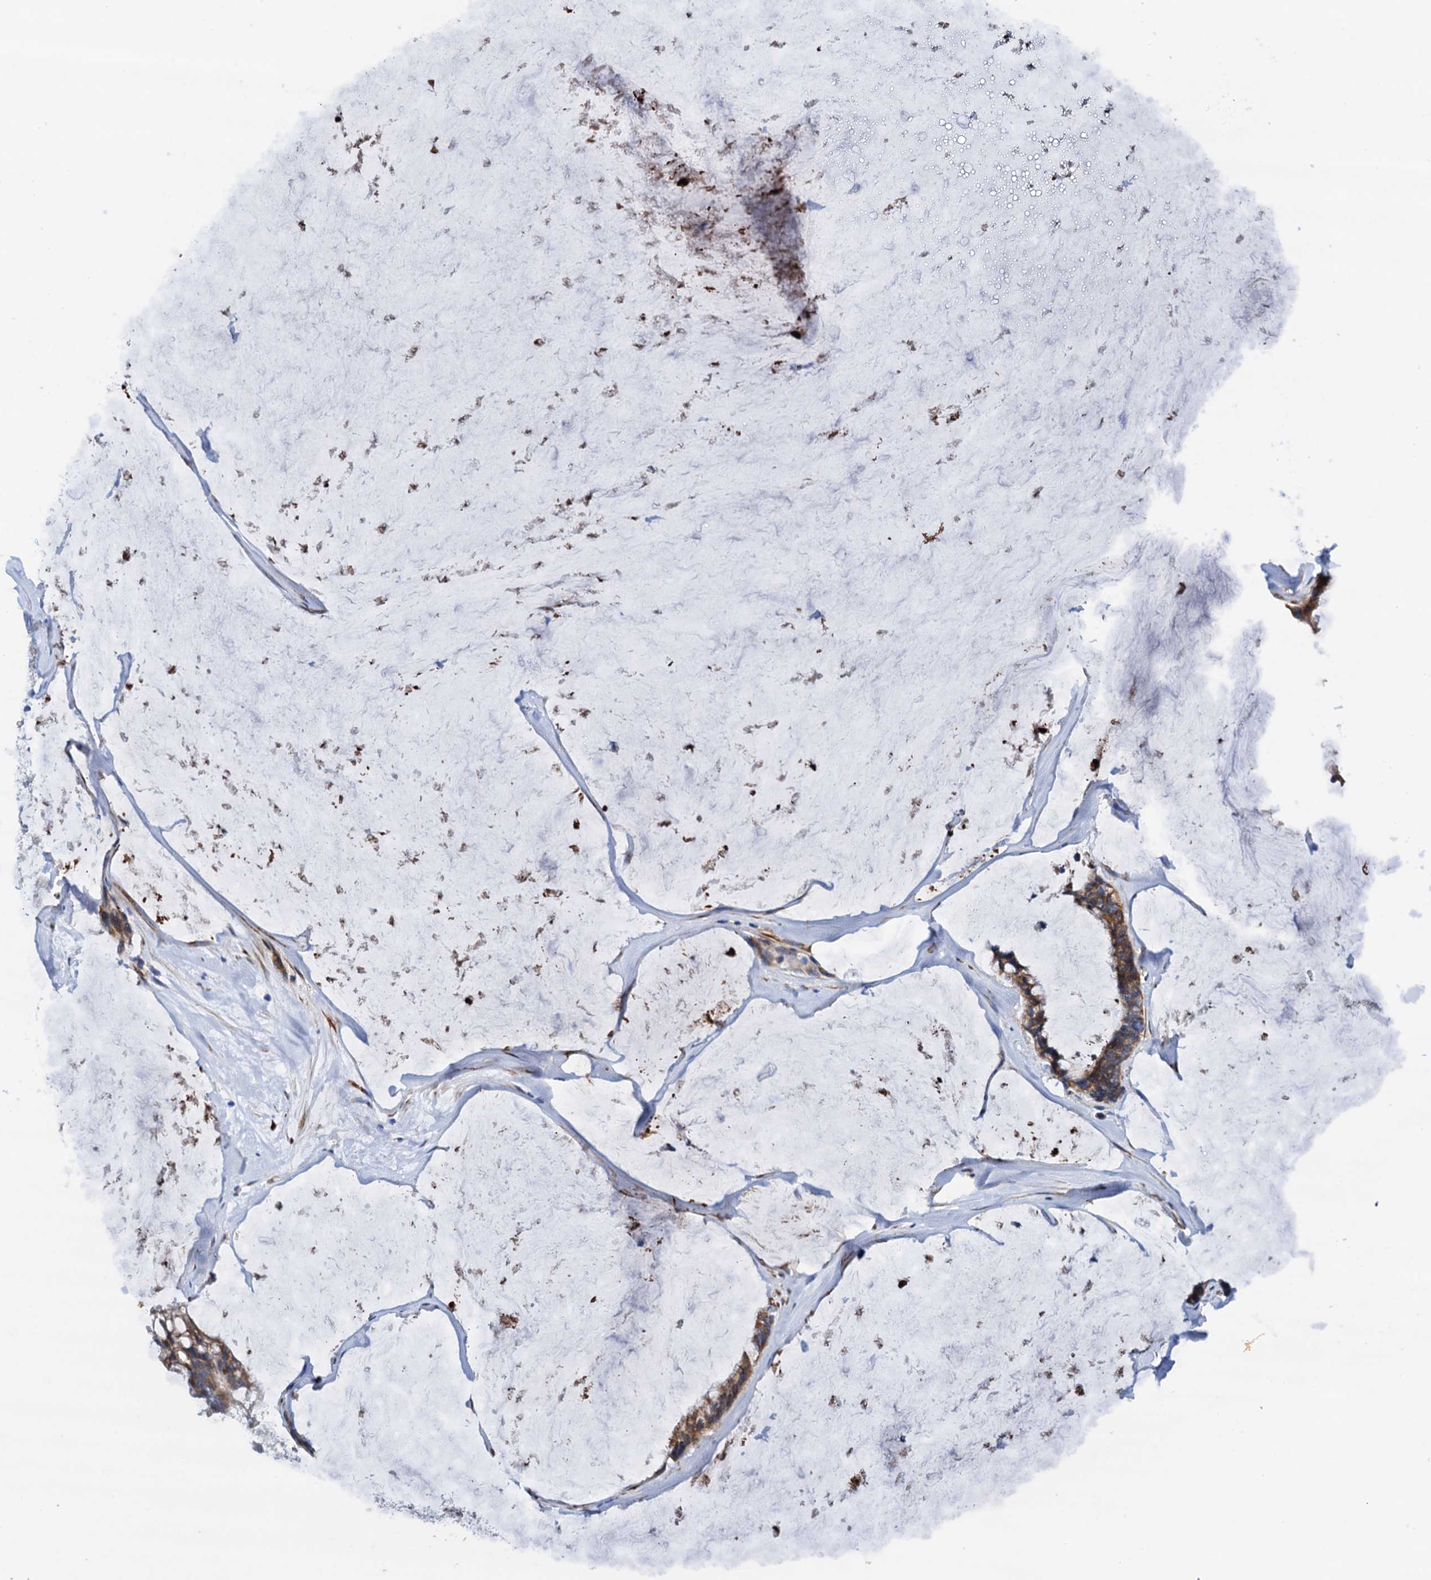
{"staining": {"intensity": "moderate", "quantity": ">75%", "location": "cytoplasmic/membranous"}, "tissue": "ovarian cancer", "cell_type": "Tumor cells", "image_type": "cancer", "snomed": [{"axis": "morphology", "description": "Cystadenocarcinoma, mucinous, NOS"}, {"axis": "topography", "description": "Ovary"}], "caption": "Moderate cytoplasmic/membranous expression is appreciated in about >75% of tumor cells in ovarian cancer.", "gene": "RASSF9", "patient": {"sex": "female", "age": 39}}